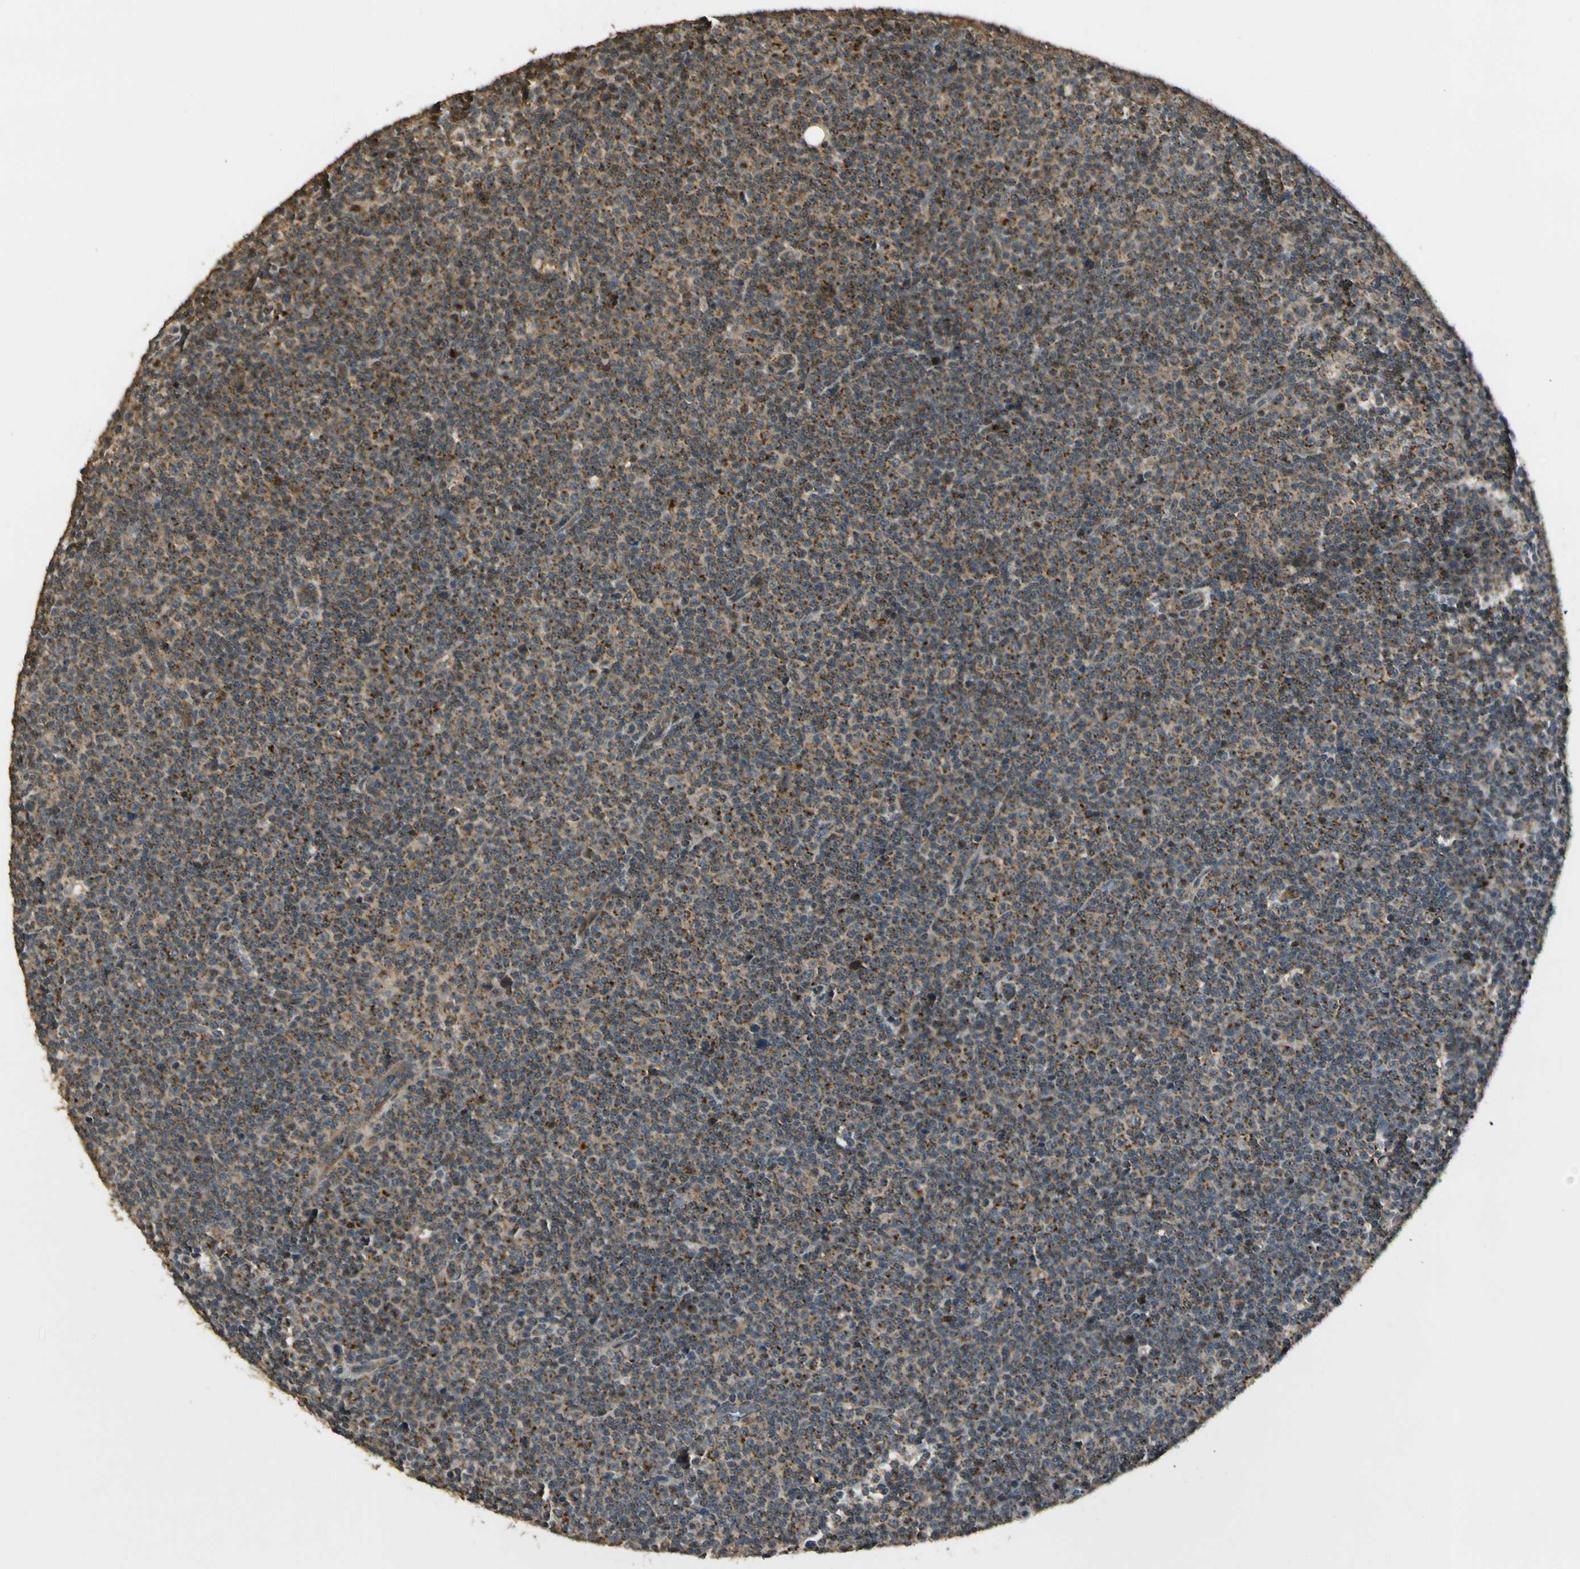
{"staining": {"intensity": "moderate", "quantity": ">75%", "location": "cytoplasmic/membranous"}, "tissue": "lymphoma", "cell_type": "Tumor cells", "image_type": "cancer", "snomed": [{"axis": "morphology", "description": "Malignant lymphoma, non-Hodgkin's type, Low grade"}, {"axis": "topography", "description": "Lymph node"}], "caption": "Protein expression analysis of human lymphoma reveals moderate cytoplasmic/membranous positivity in about >75% of tumor cells.", "gene": "LAMTOR1", "patient": {"sex": "female", "age": 67}}